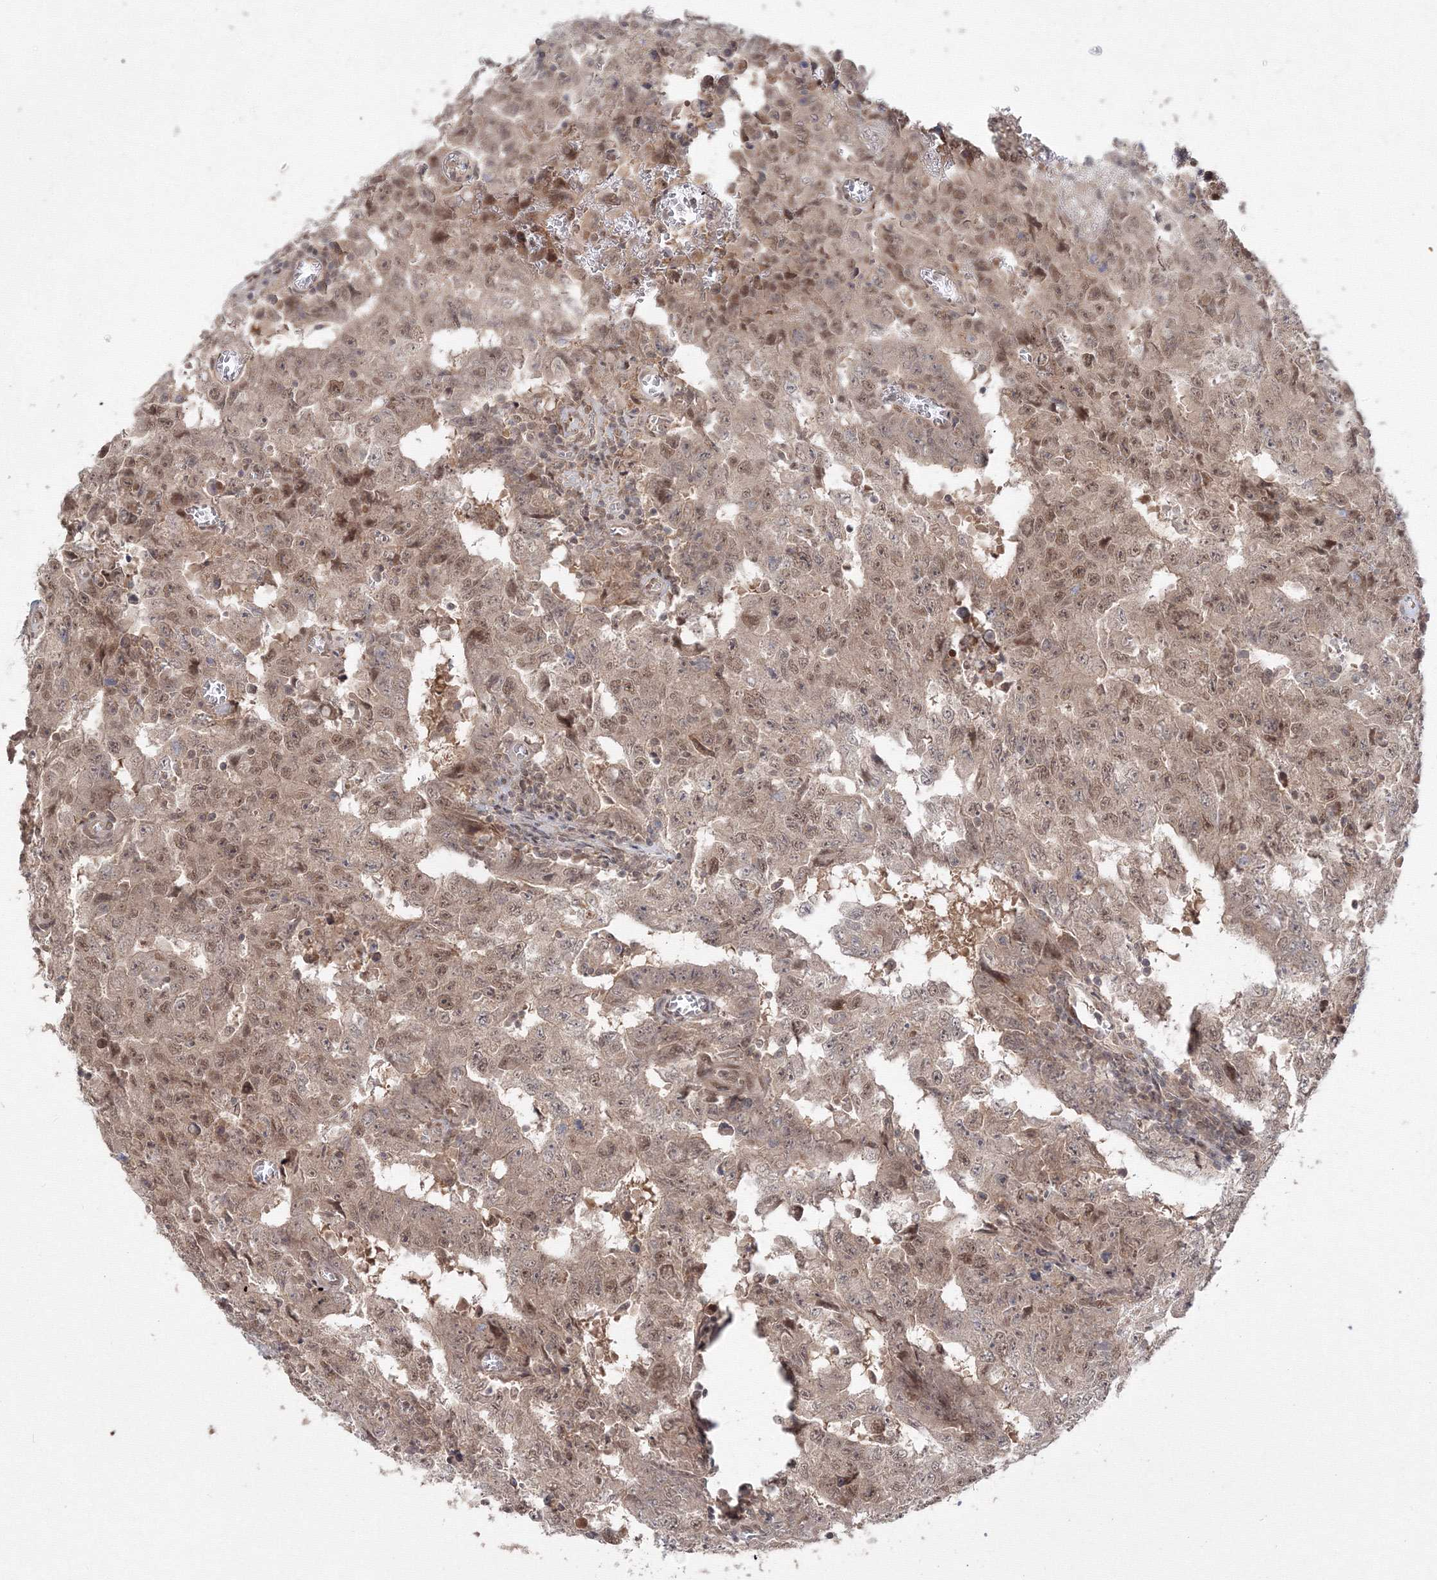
{"staining": {"intensity": "moderate", "quantity": ">75%", "location": "nuclear"}, "tissue": "testis cancer", "cell_type": "Tumor cells", "image_type": "cancer", "snomed": [{"axis": "morphology", "description": "Carcinoma, Embryonal, NOS"}, {"axis": "topography", "description": "Testis"}], "caption": "Protein expression analysis of human embryonal carcinoma (testis) reveals moderate nuclear positivity in about >75% of tumor cells.", "gene": "COPS4", "patient": {"sex": "male", "age": 26}}